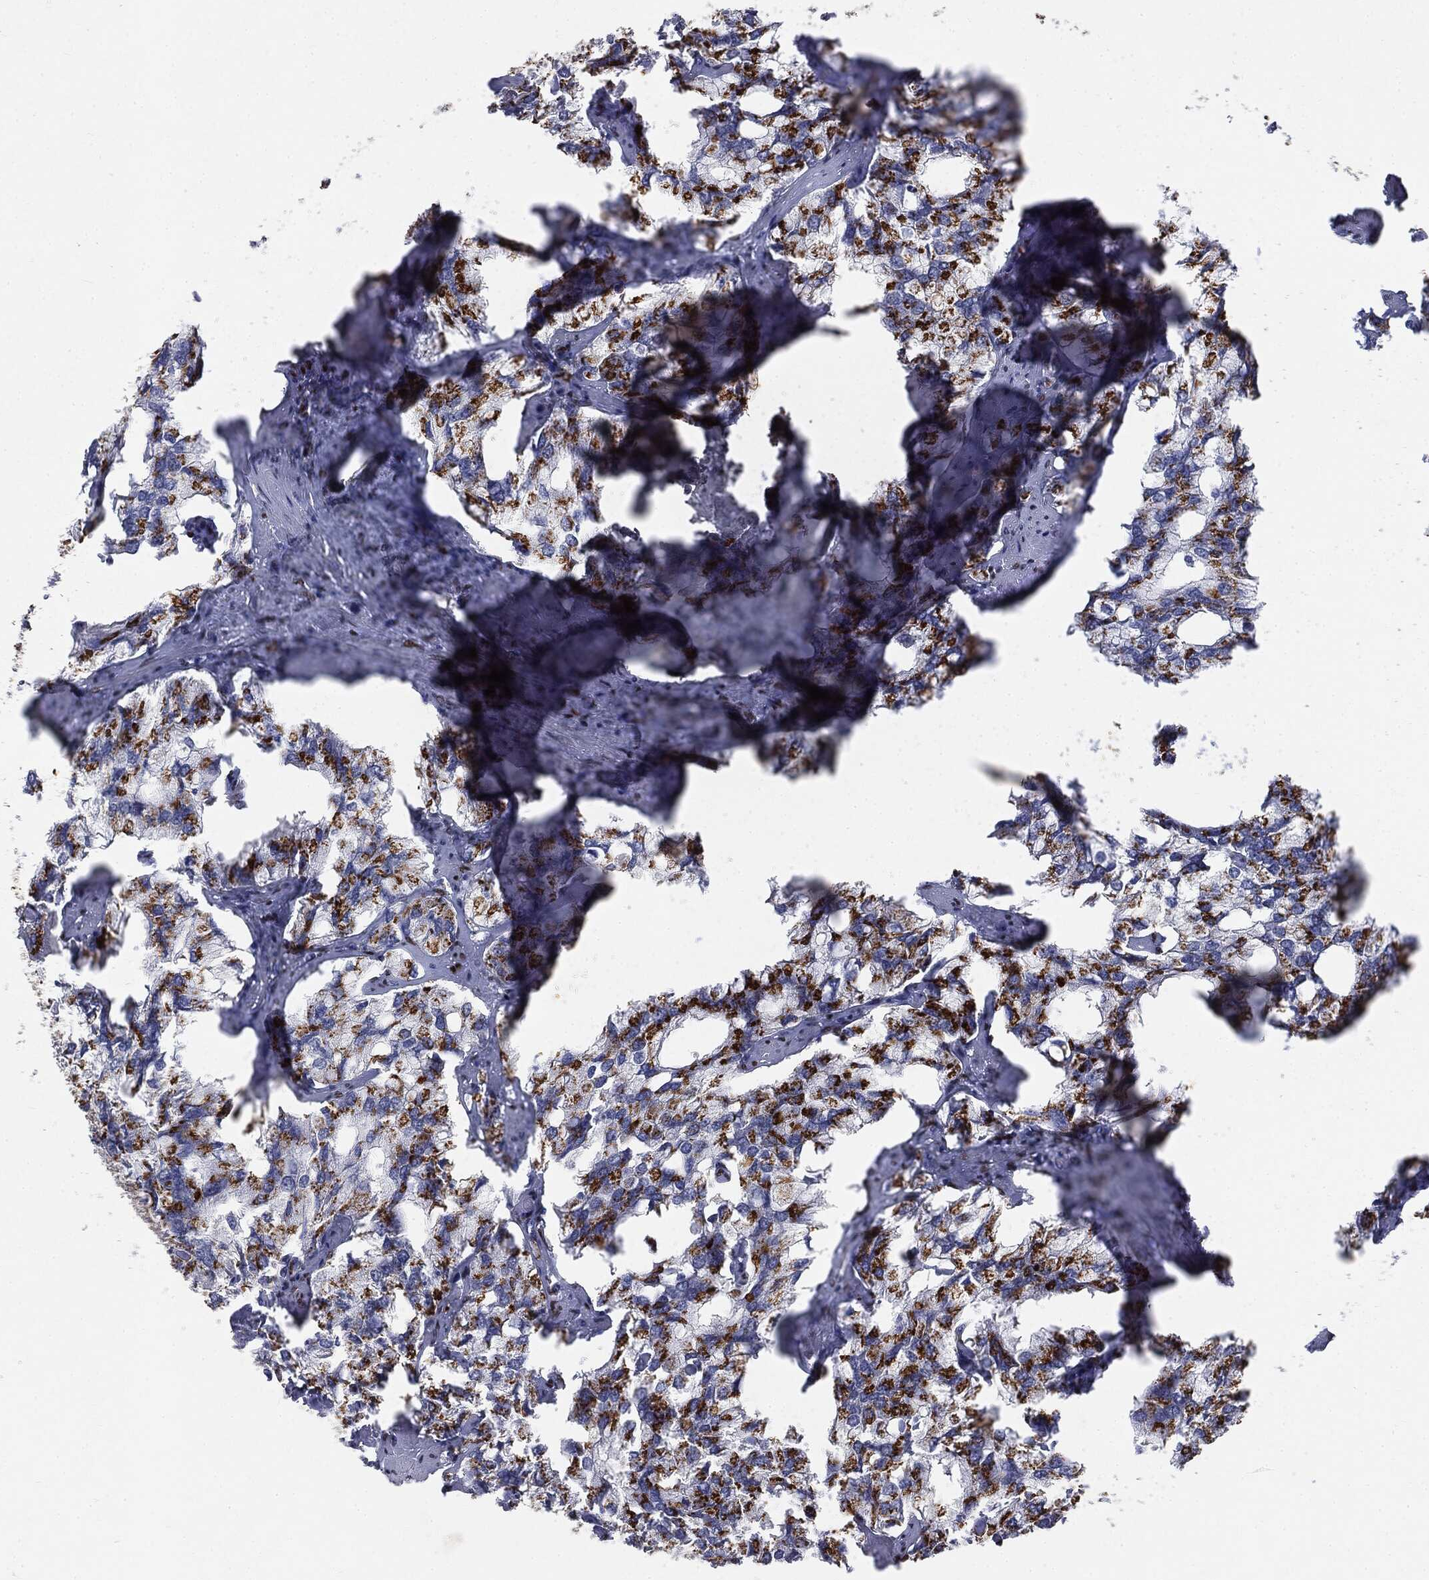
{"staining": {"intensity": "strong", "quantity": ">75%", "location": "cytoplasmic/membranous"}, "tissue": "prostate cancer", "cell_type": "Tumor cells", "image_type": "cancer", "snomed": [{"axis": "morphology", "description": "Adenocarcinoma, NOS"}, {"axis": "topography", "description": "Prostate and seminal vesicle, NOS"}, {"axis": "topography", "description": "Prostate"}], "caption": "IHC image of human prostate adenocarcinoma stained for a protein (brown), which displays high levels of strong cytoplasmic/membranous expression in about >75% of tumor cells.", "gene": "CASD1", "patient": {"sex": "male", "age": 64}}